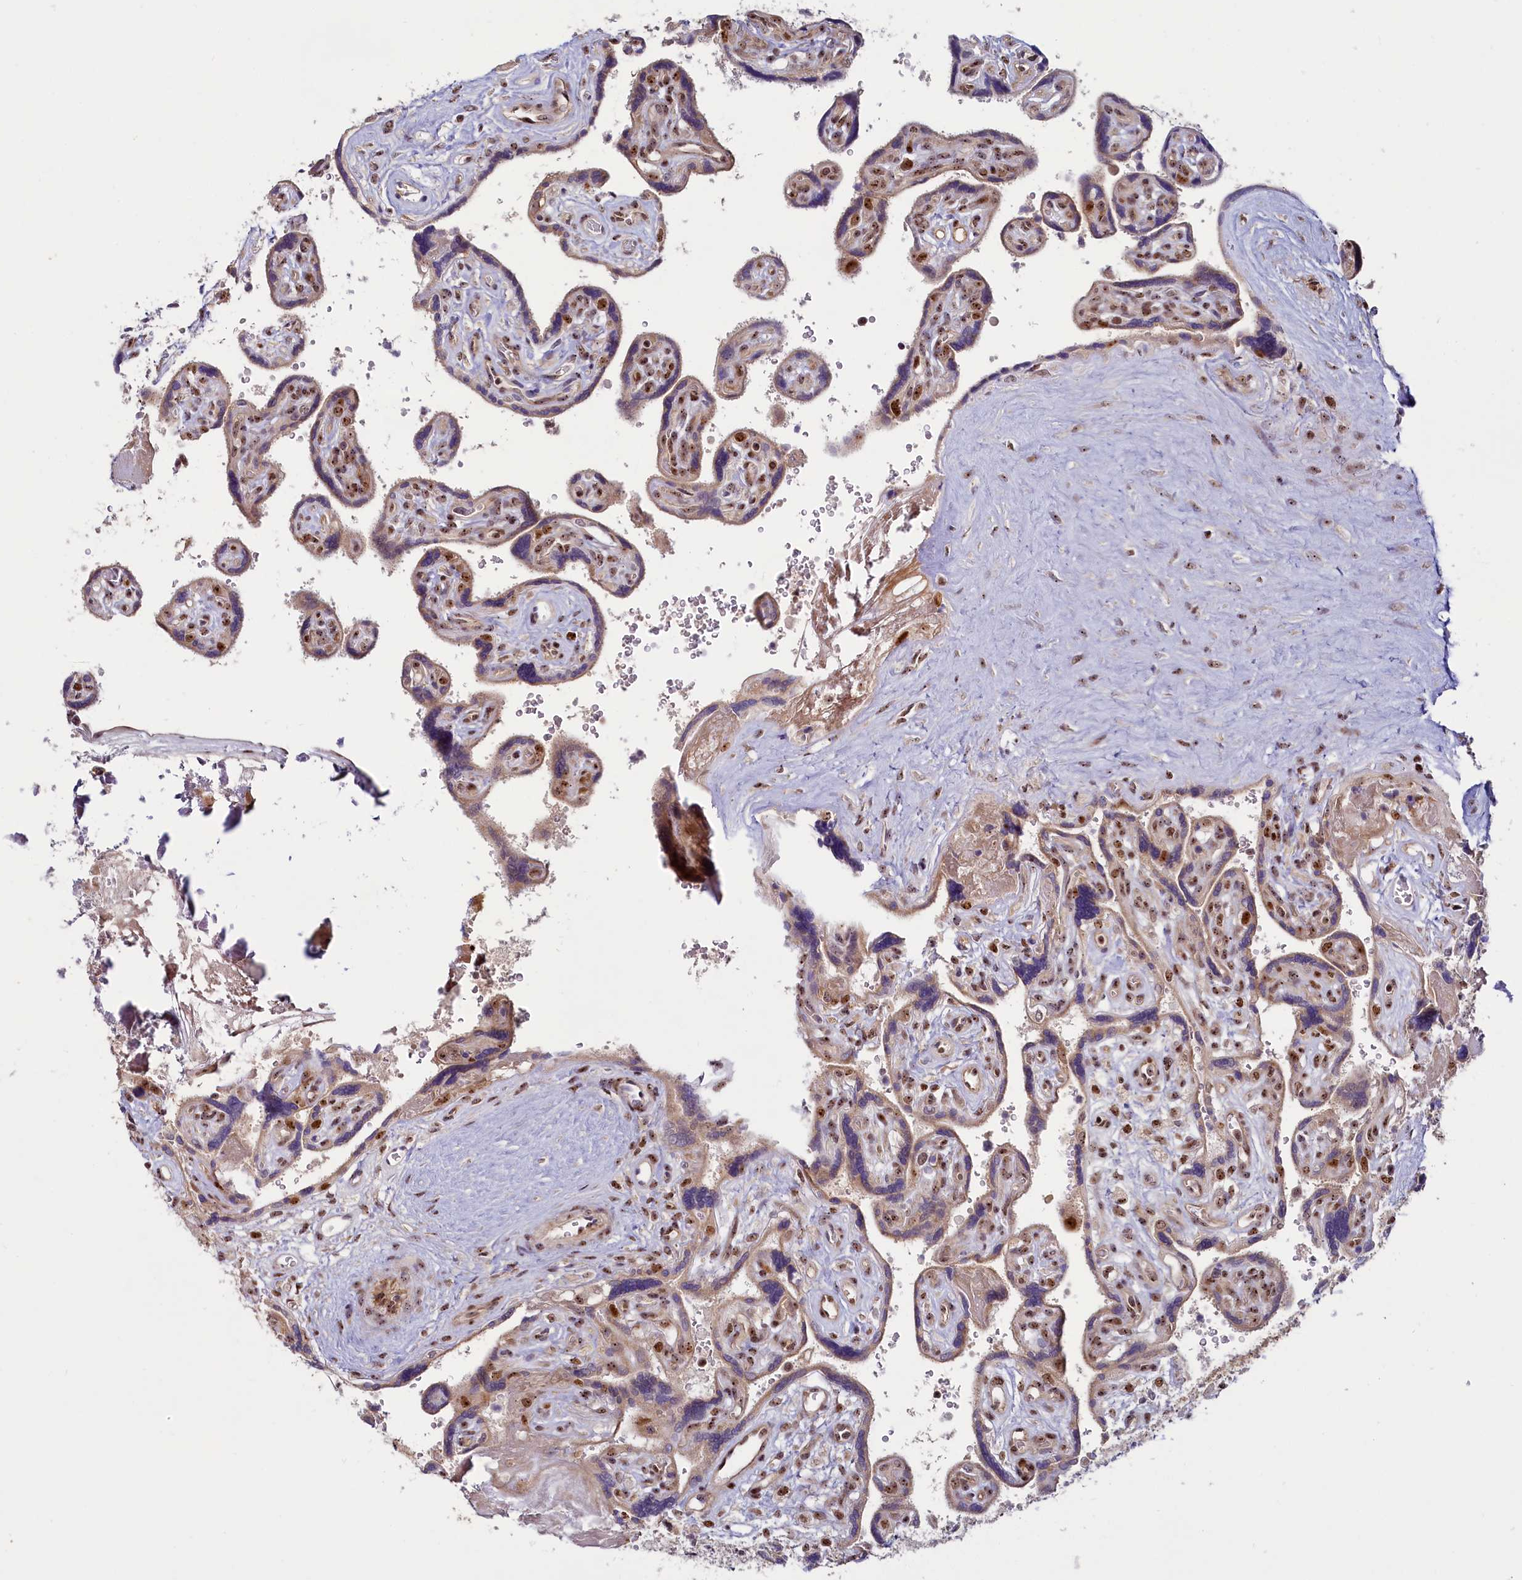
{"staining": {"intensity": "moderate", "quantity": "25%-75%", "location": "cytoplasmic/membranous,nuclear"}, "tissue": "placenta", "cell_type": "Trophoblastic cells", "image_type": "normal", "snomed": [{"axis": "morphology", "description": "Normal tissue, NOS"}, {"axis": "topography", "description": "Placenta"}], "caption": "A medium amount of moderate cytoplasmic/membranous,nuclear positivity is seen in about 25%-75% of trophoblastic cells in normal placenta. (Stains: DAB (3,3'-diaminobenzidine) in brown, nuclei in blue, Microscopy: brightfield microscopy at high magnification).", "gene": "TCOF1", "patient": {"sex": "female", "age": 39}}